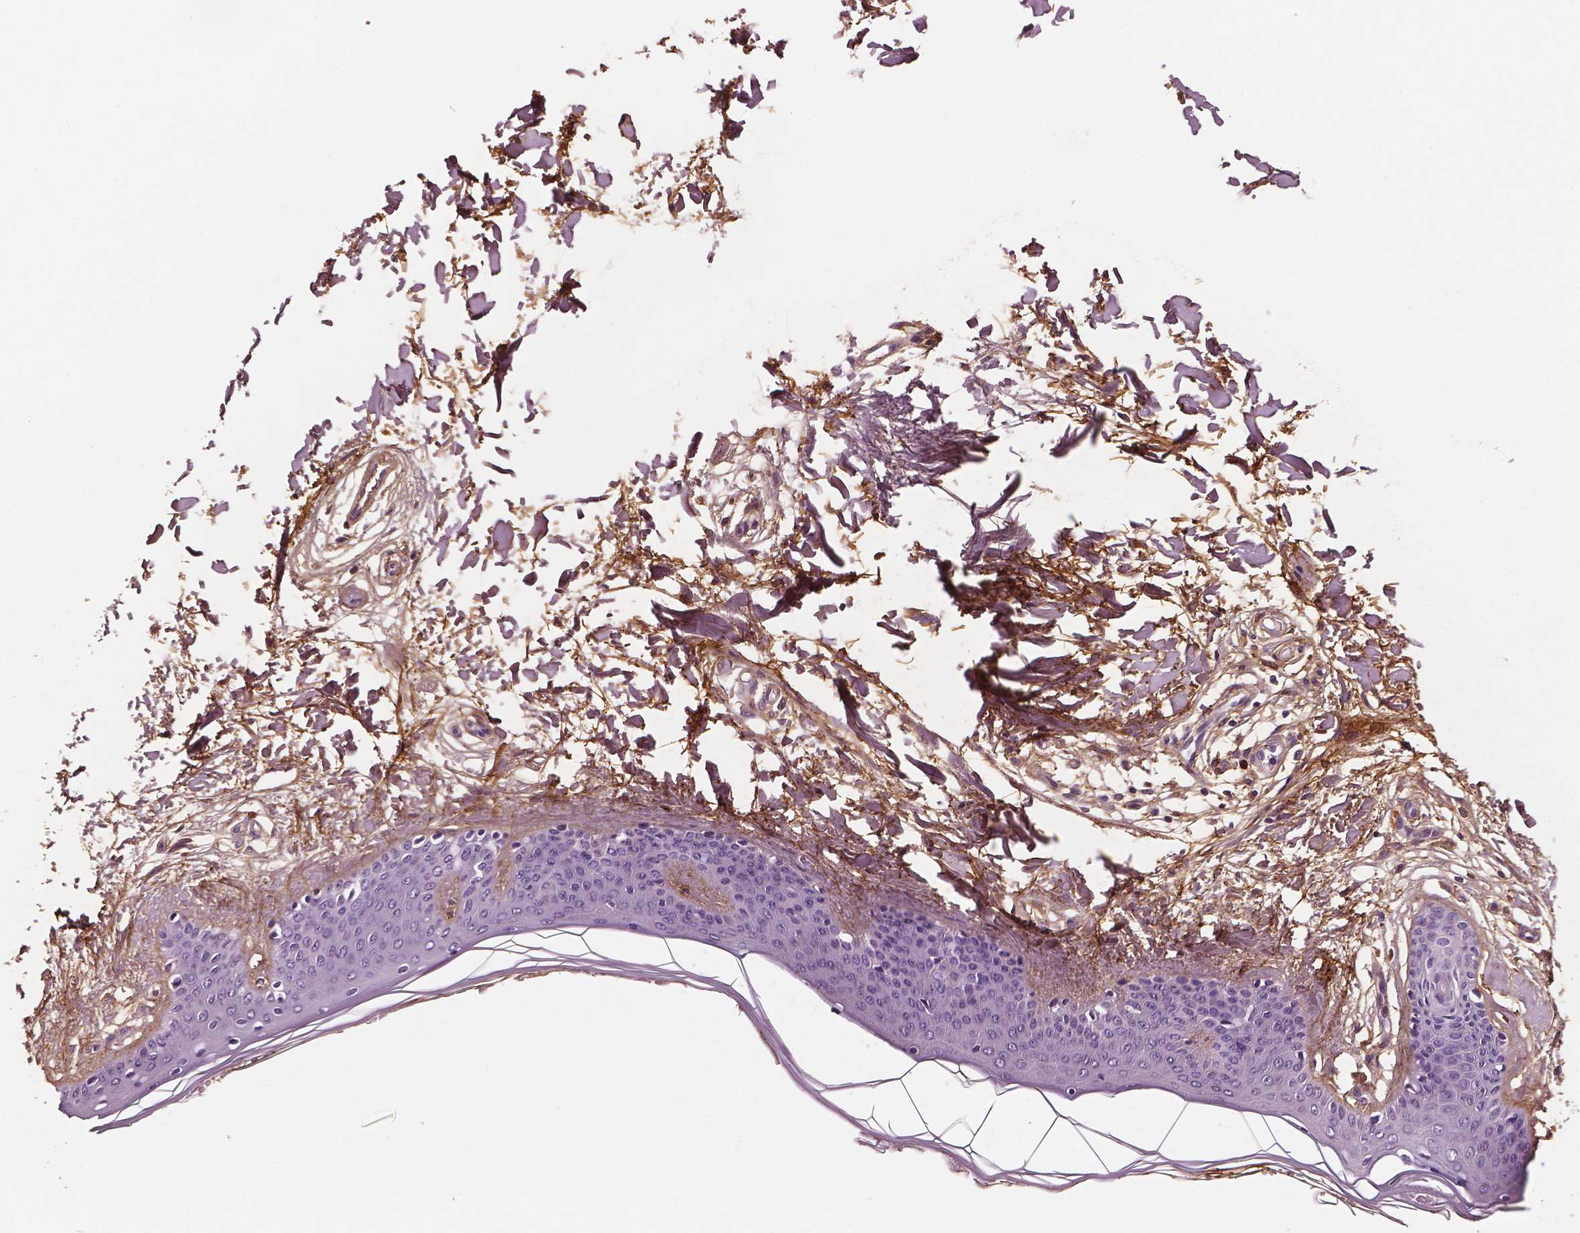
{"staining": {"intensity": "moderate", "quantity": ">75%", "location": "cytoplasmic/membranous"}, "tissue": "skin", "cell_type": "Fibroblasts", "image_type": "normal", "snomed": [{"axis": "morphology", "description": "Normal tissue, NOS"}, {"axis": "topography", "description": "Skin"}], "caption": "IHC (DAB) staining of unremarkable skin reveals moderate cytoplasmic/membranous protein positivity in approximately >75% of fibroblasts. (brown staining indicates protein expression, while blue staining denotes nuclei).", "gene": "FBLN1", "patient": {"sex": "female", "age": 34}}